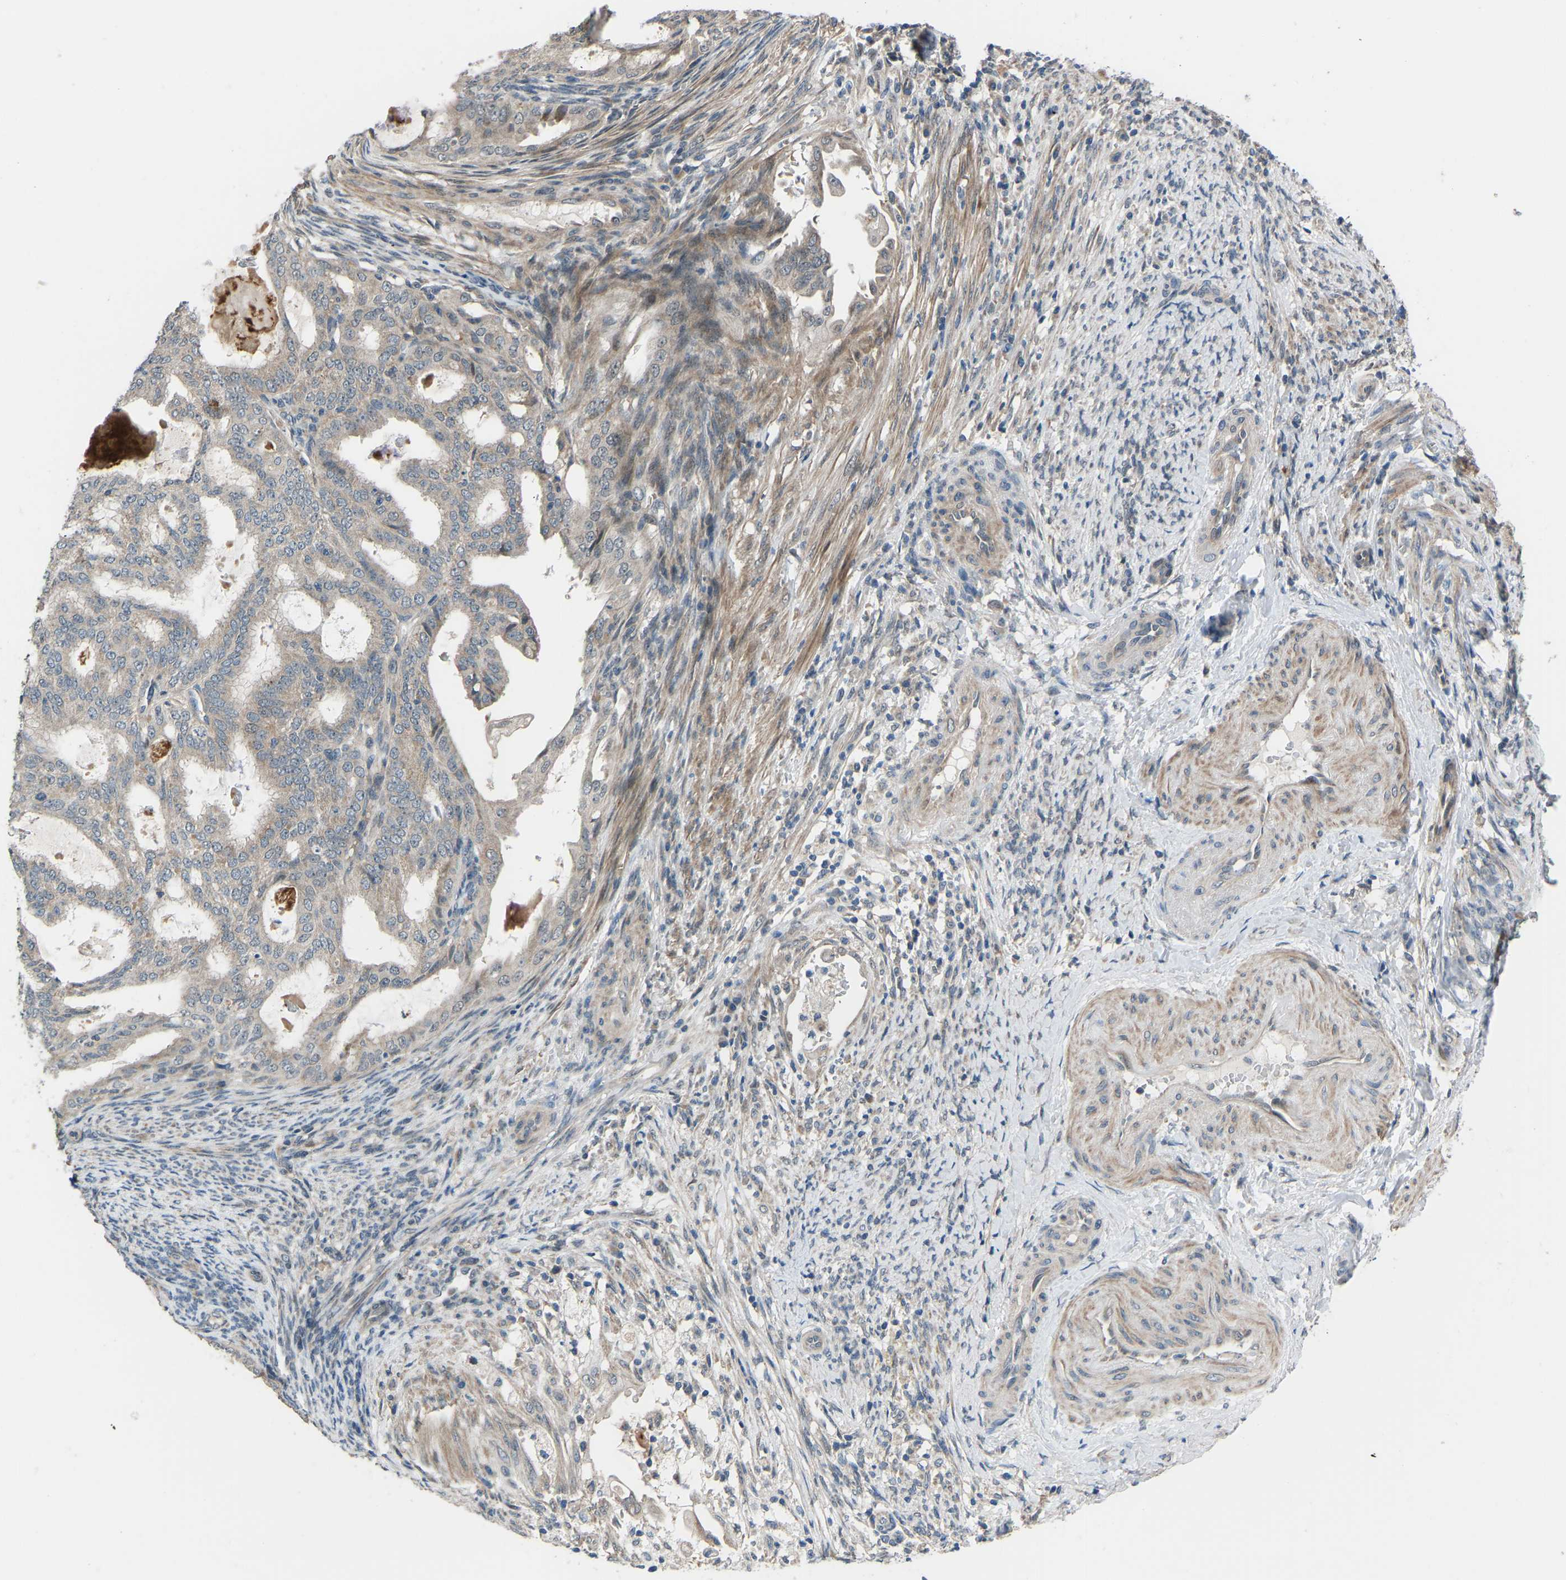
{"staining": {"intensity": "weak", "quantity": ">75%", "location": "cytoplasmic/membranous"}, "tissue": "endometrial cancer", "cell_type": "Tumor cells", "image_type": "cancer", "snomed": [{"axis": "morphology", "description": "Adenocarcinoma, NOS"}, {"axis": "topography", "description": "Endometrium"}], "caption": "Endometrial cancer was stained to show a protein in brown. There is low levels of weak cytoplasmic/membranous staining in about >75% of tumor cells.", "gene": "CDK2AP1", "patient": {"sex": "female", "age": 58}}